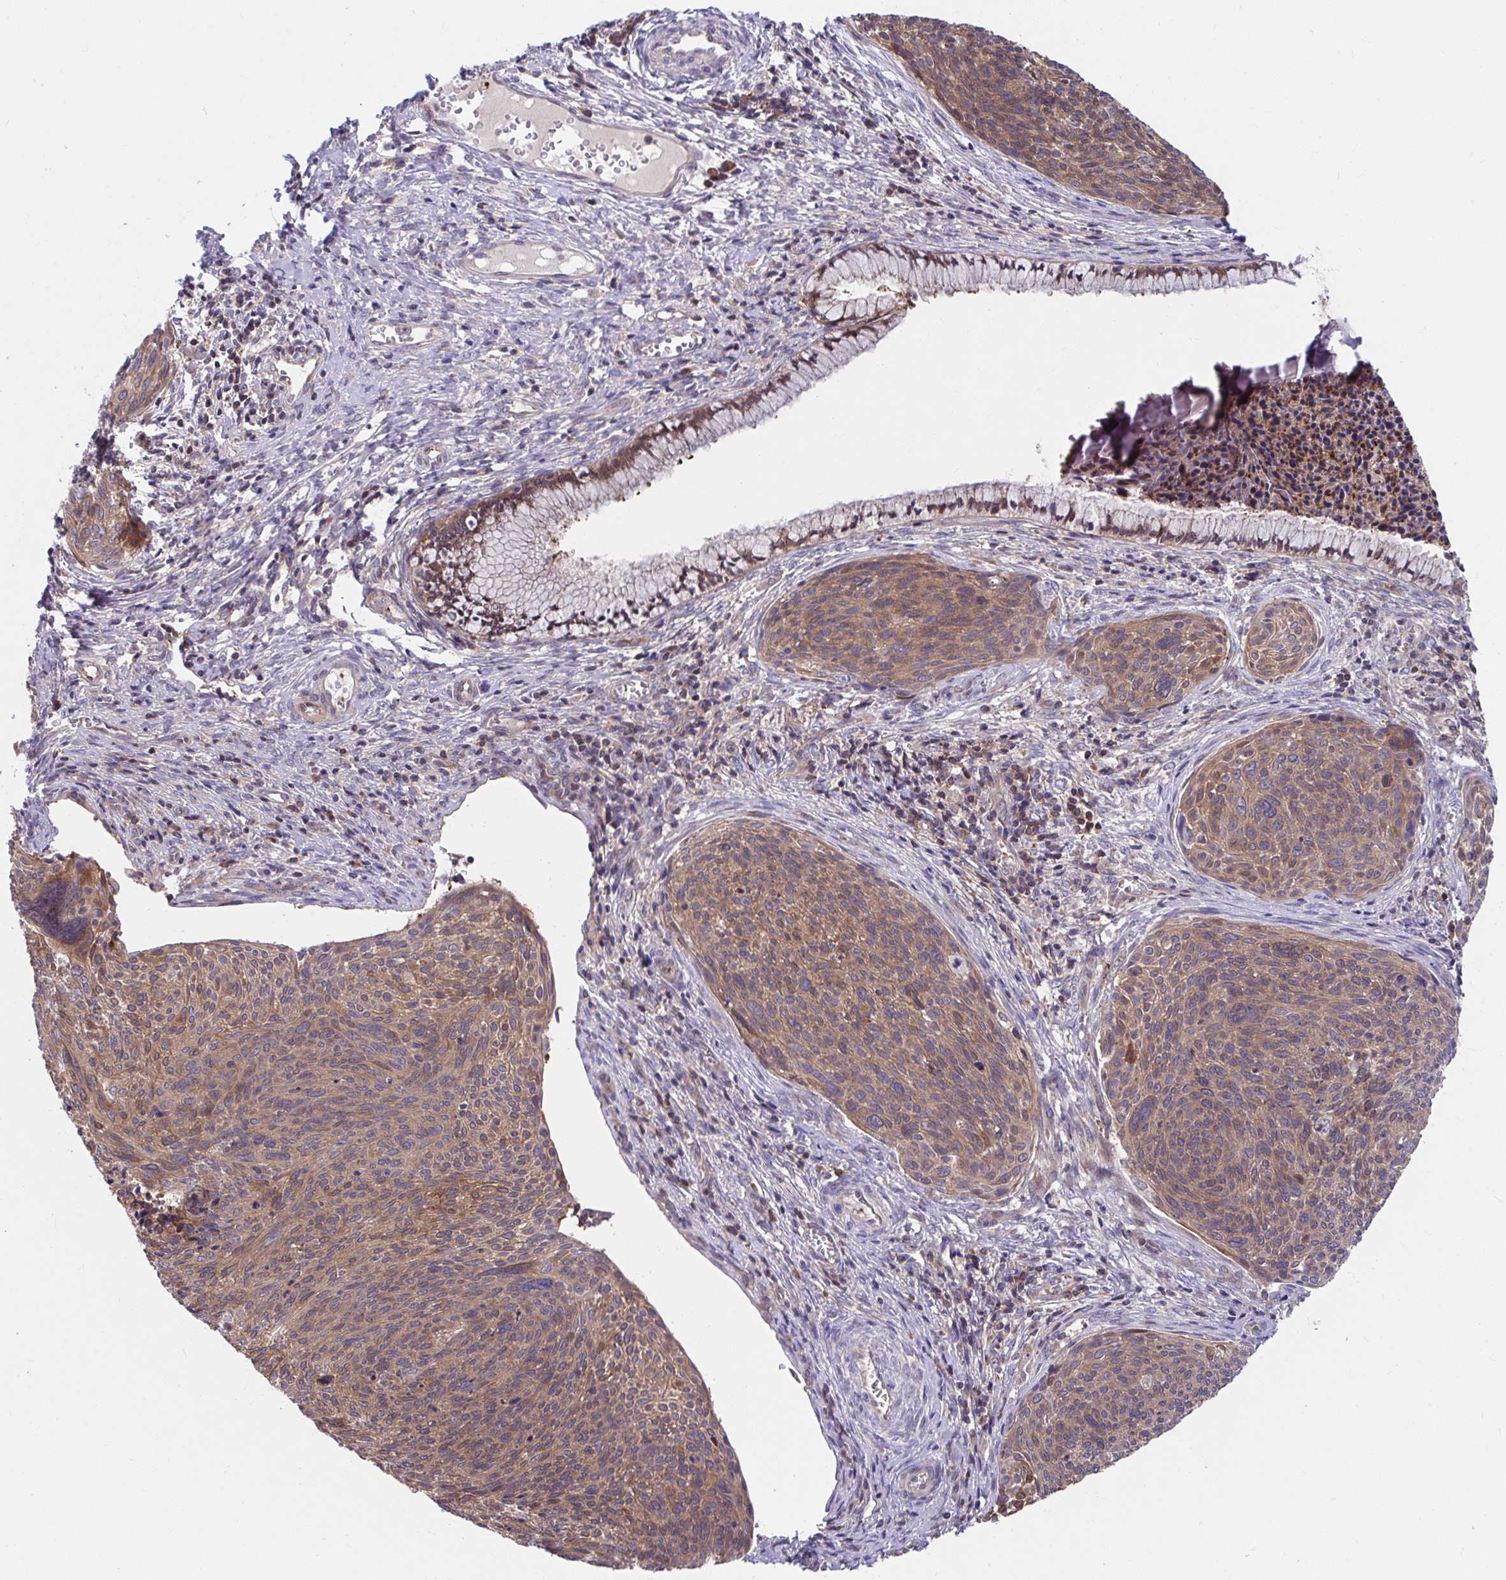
{"staining": {"intensity": "moderate", "quantity": ">75%", "location": "cytoplasmic/membranous"}, "tissue": "cervical cancer", "cell_type": "Tumor cells", "image_type": "cancer", "snomed": [{"axis": "morphology", "description": "Squamous cell carcinoma, NOS"}, {"axis": "topography", "description": "Cervix"}], "caption": "DAB (3,3'-diaminobenzidine) immunohistochemical staining of squamous cell carcinoma (cervical) demonstrates moderate cytoplasmic/membranous protein positivity in approximately >75% of tumor cells.", "gene": "PCDHB7", "patient": {"sex": "female", "age": 49}}